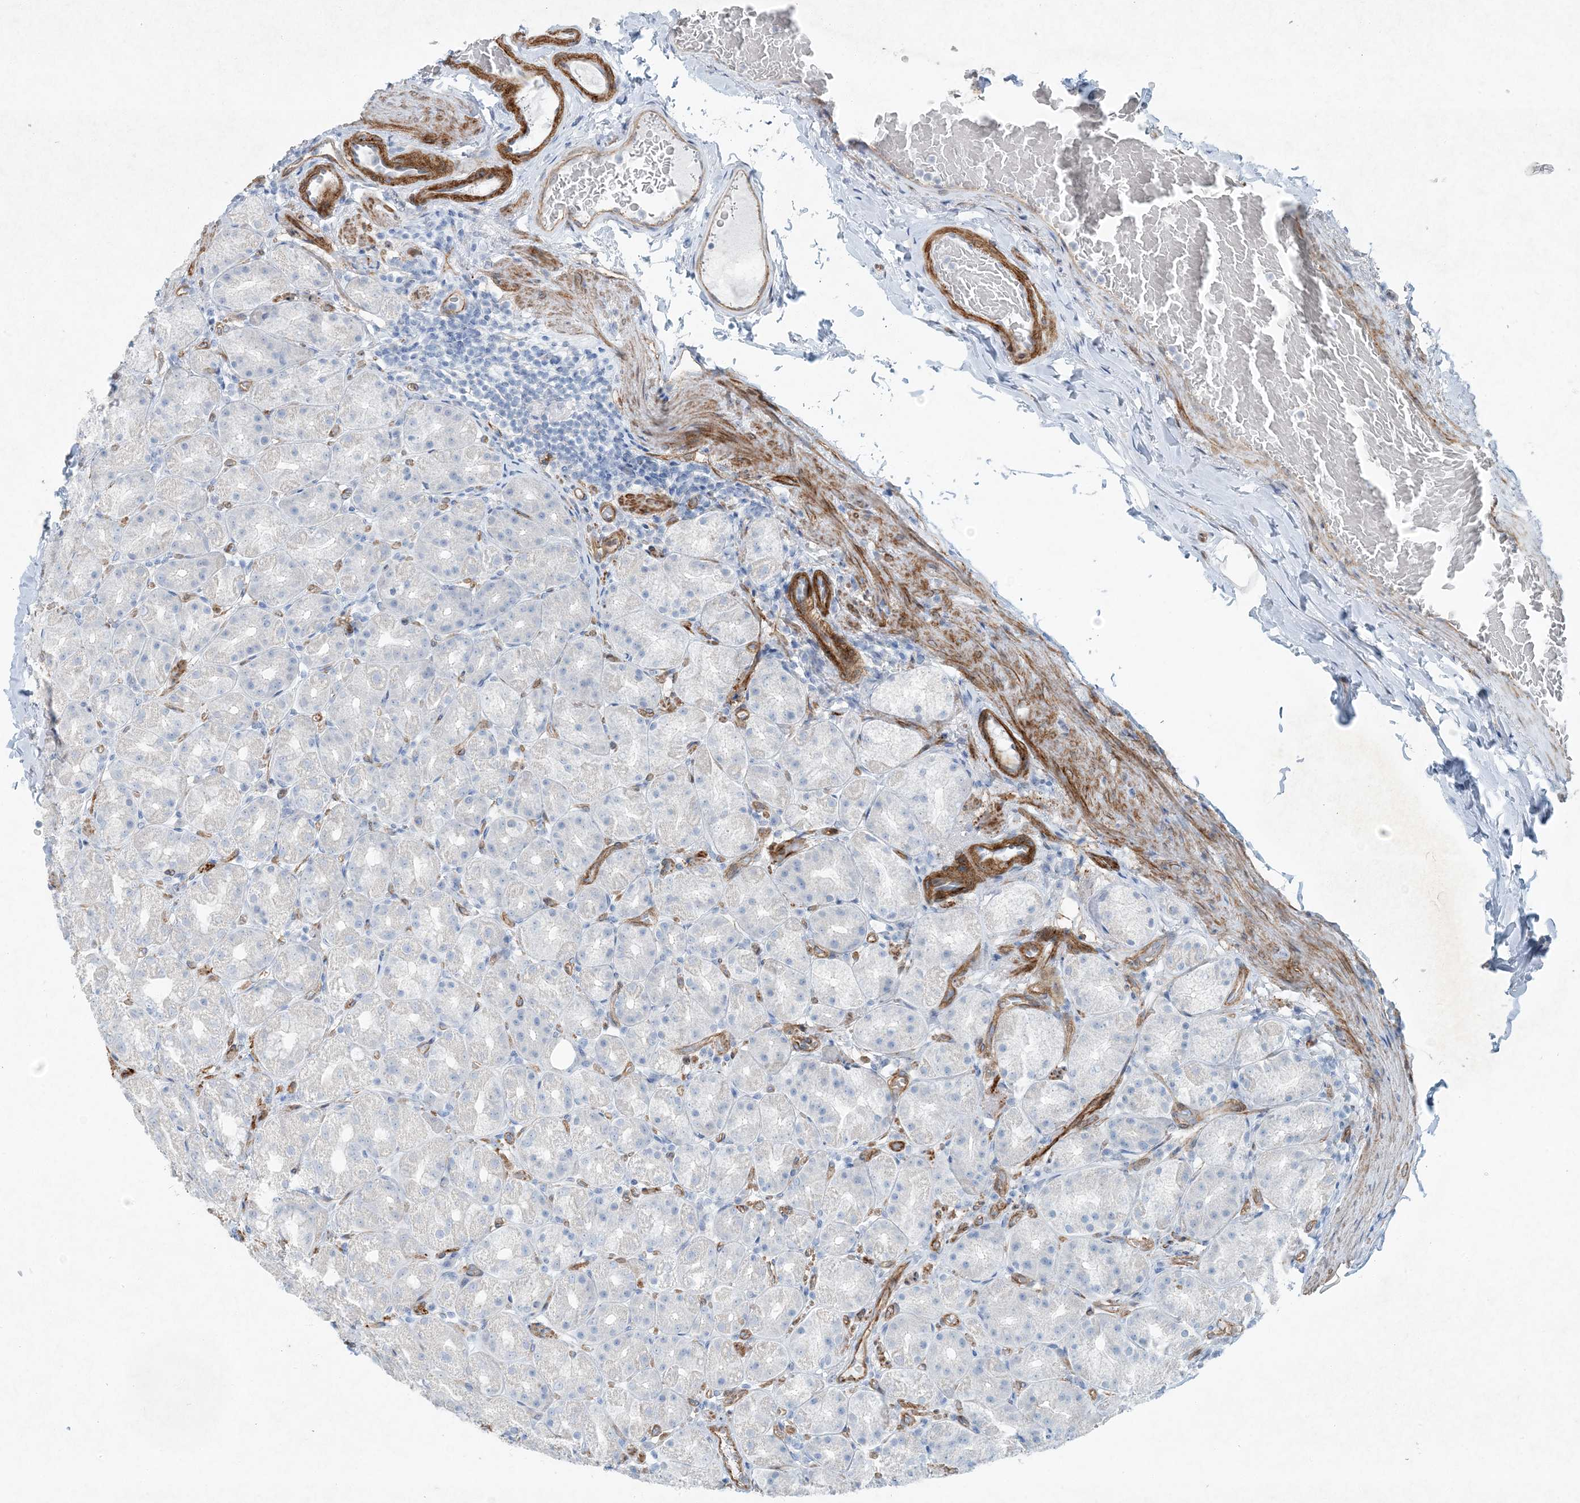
{"staining": {"intensity": "negative", "quantity": "none", "location": "none"}, "tissue": "stomach", "cell_type": "Glandular cells", "image_type": "normal", "snomed": [{"axis": "morphology", "description": "Normal tissue, NOS"}, {"axis": "topography", "description": "Stomach, upper"}], "caption": "An immunohistochemistry histopathology image of normal stomach is shown. There is no staining in glandular cells of stomach.", "gene": "PGM5", "patient": {"sex": "male", "age": 68}}